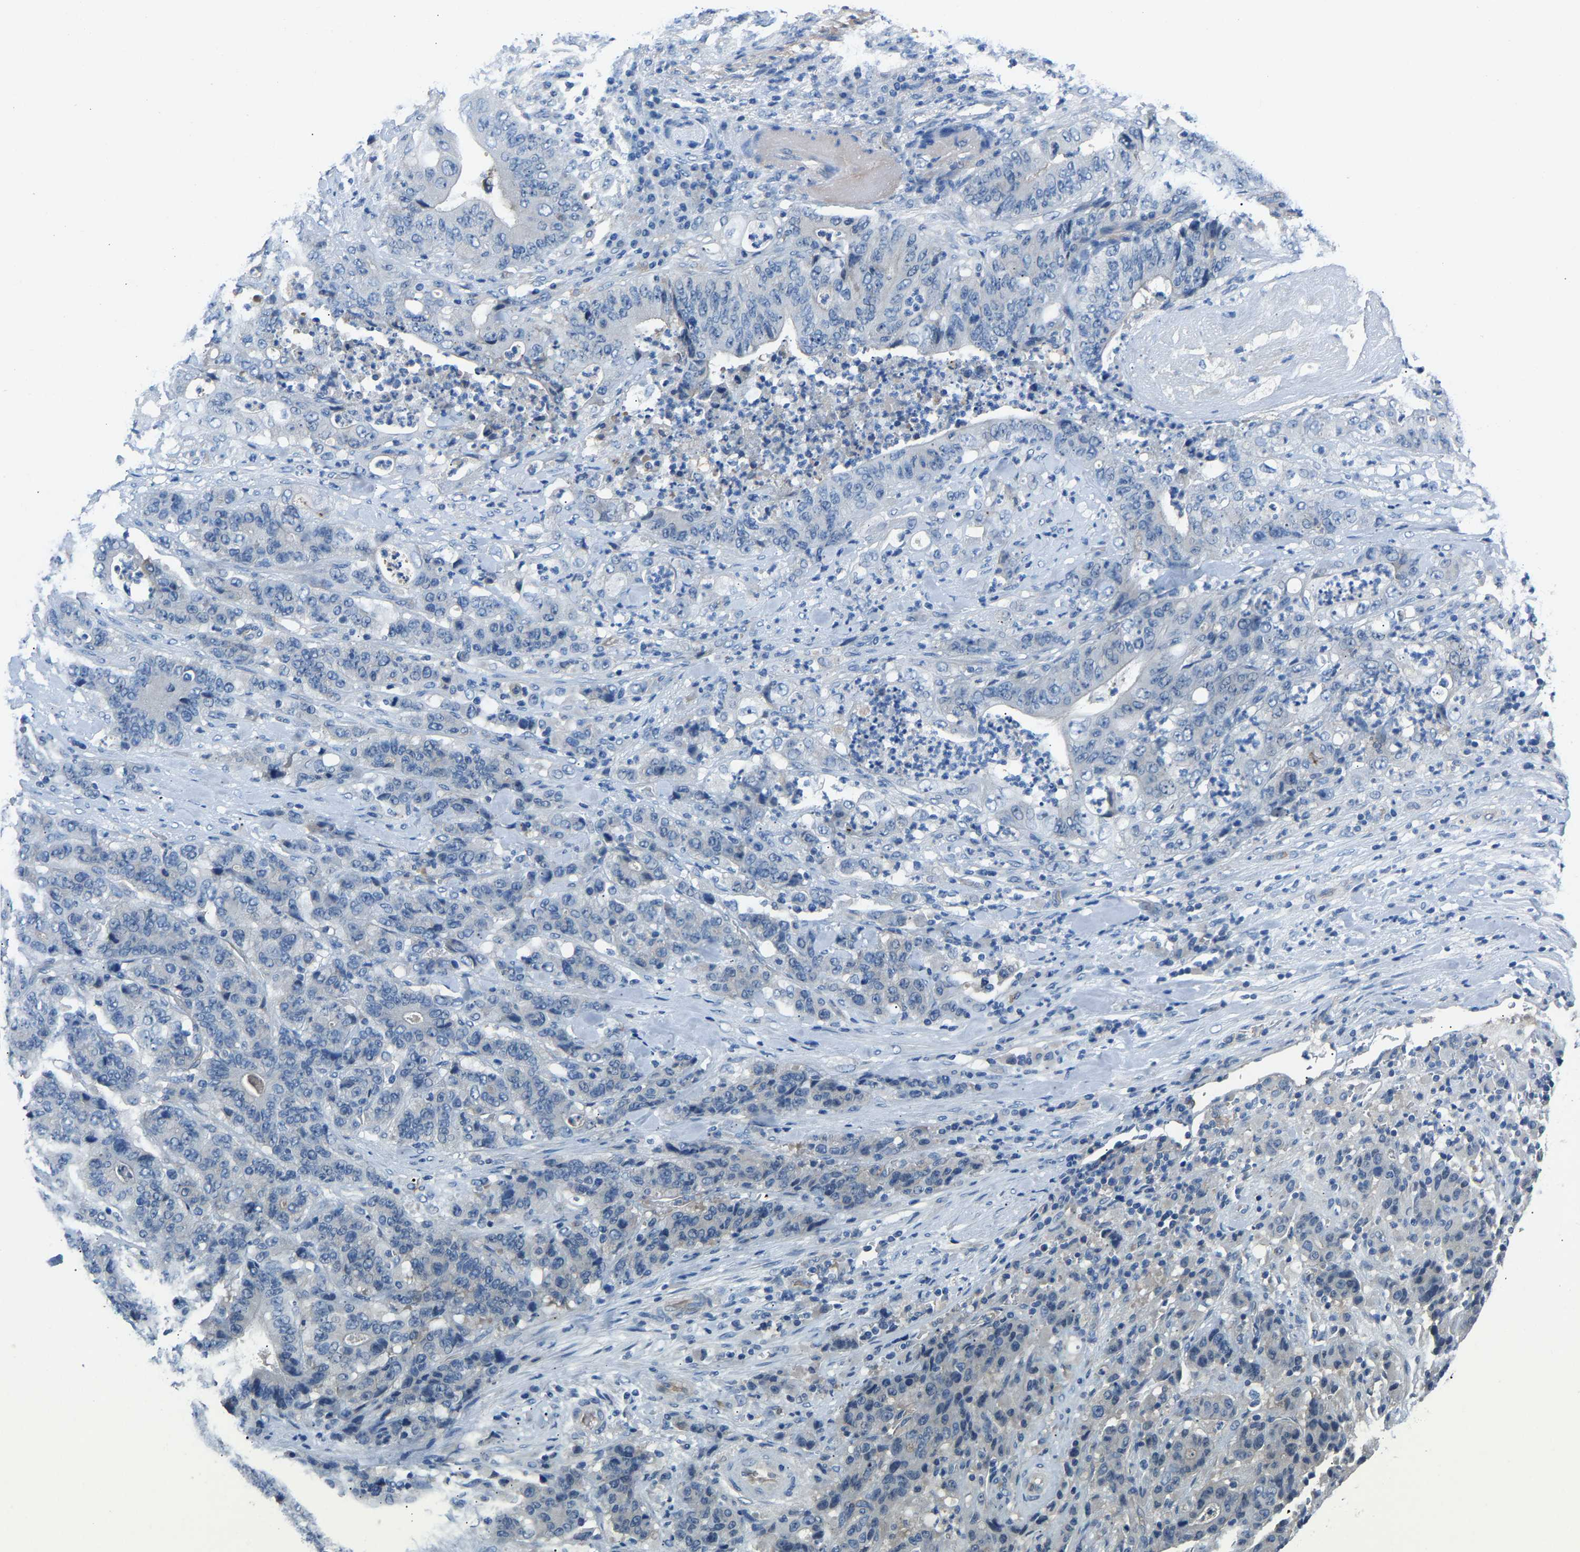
{"staining": {"intensity": "negative", "quantity": "none", "location": "none"}, "tissue": "stomach cancer", "cell_type": "Tumor cells", "image_type": "cancer", "snomed": [{"axis": "morphology", "description": "Adenocarcinoma, NOS"}, {"axis": "topography", "description": "Stomach"}], "caption": "Human stomach adenocarcinoma stained for a protein using immunohistochemistry displays no expression in tumor cells.", "gene": "DNAAF5", "patient": {"sex": "female", "age": 73}}